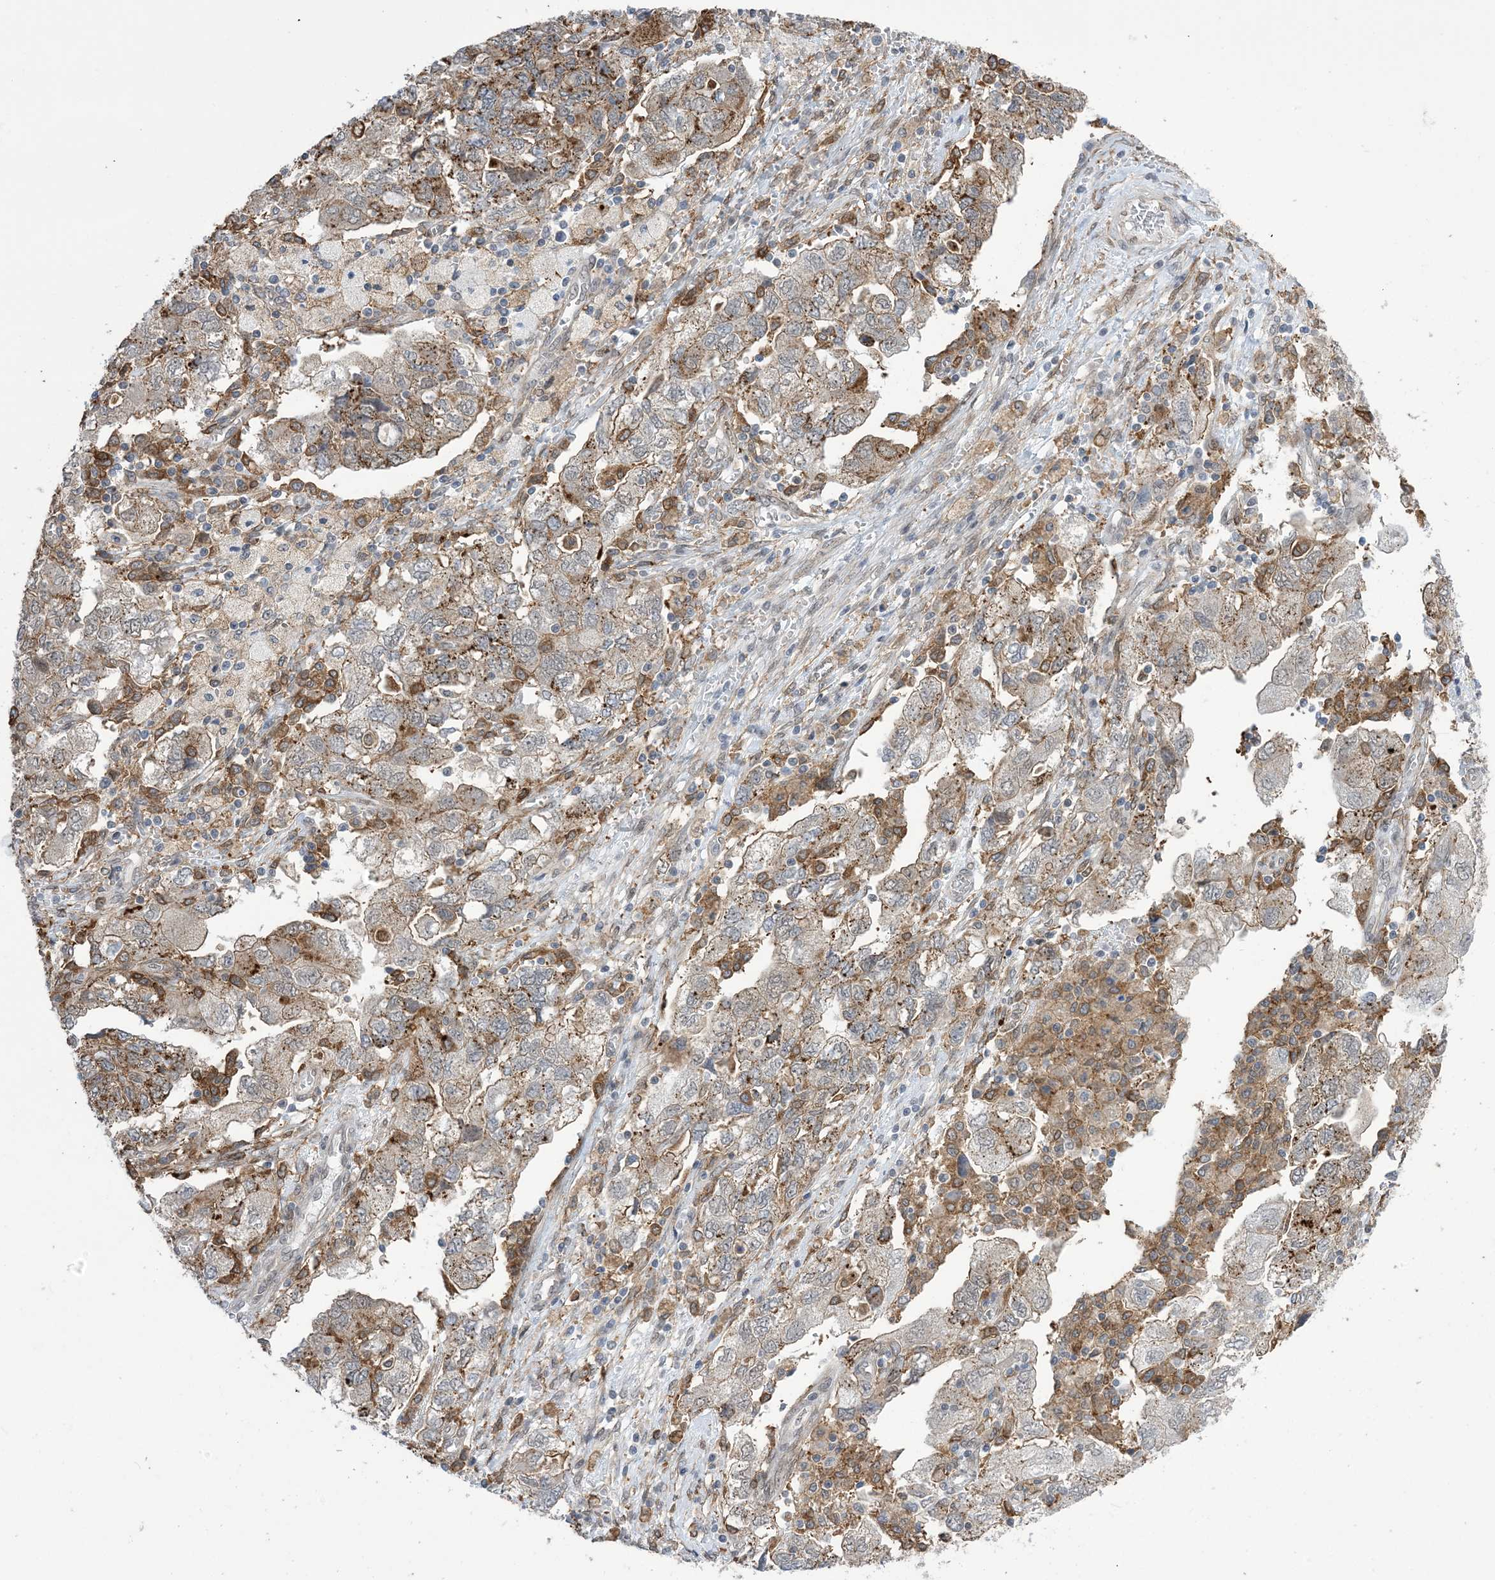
{"staining": {"intensity": "weak", "quantity": "25%-75%", "location": "cytoplasmic/membranous"}, "tissue": "ovarian cancer", "cell_type": "Tumor cells", "image_type": "cancer", "snomed": [{"axis": "morphology", "description": "Carcinoma, NOS"}, {"axis": "morphology", "description": "Cystadenocarcinoma, serous, NOS"}, {"axis": "topography", "description": "Ovary"}], "caption": "Weak cytoplasmic/membranous positivity for a protein is appreciated in approximately 25%-75% of tumor cells of ovarian carcinoma using immunohistochemistry.", "gene": "ZNF8", "patient": {"sex": "female", "age": 69}}